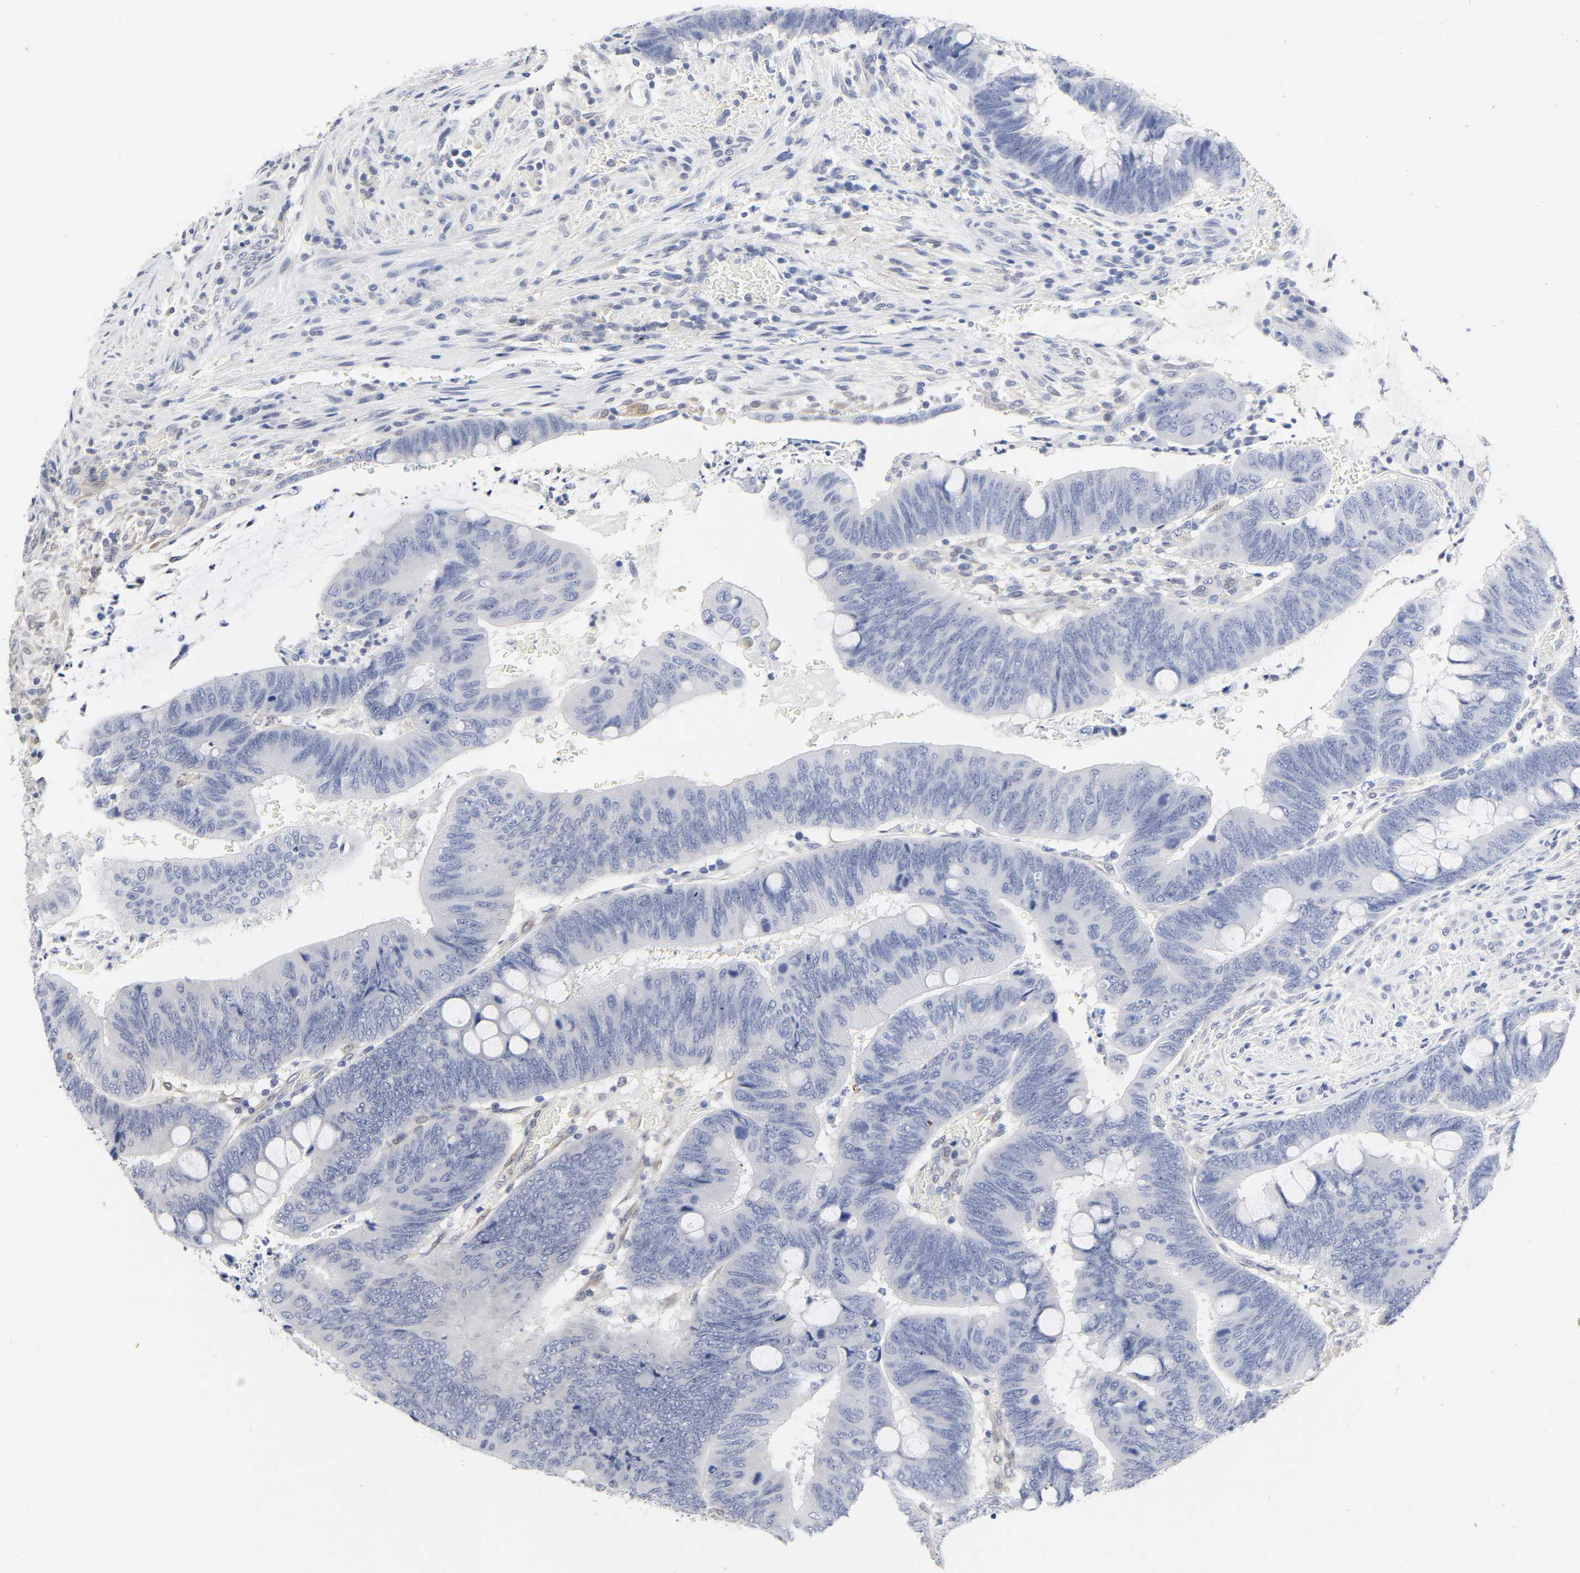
{"staining": {"intensity": "negative", "quantity": "none", "location": "none"}, "tissue": "colorectal cancer", "cell_type": "Tumor cells", "image_type": "cancer", "snomed": [{"axis": "morphology", "description": "Normal tissue, NOS"}, {"axis": "morphology", "description": "Adenocarcinoma, NOS"}, {"axis": "topography", "description": "Rectum"}], "caption": "Tumor cells show no significant positivity in colorectal adenocarcinoma.", "gene": "PTEN", "patient": {"sex": "male", "age": 92}}